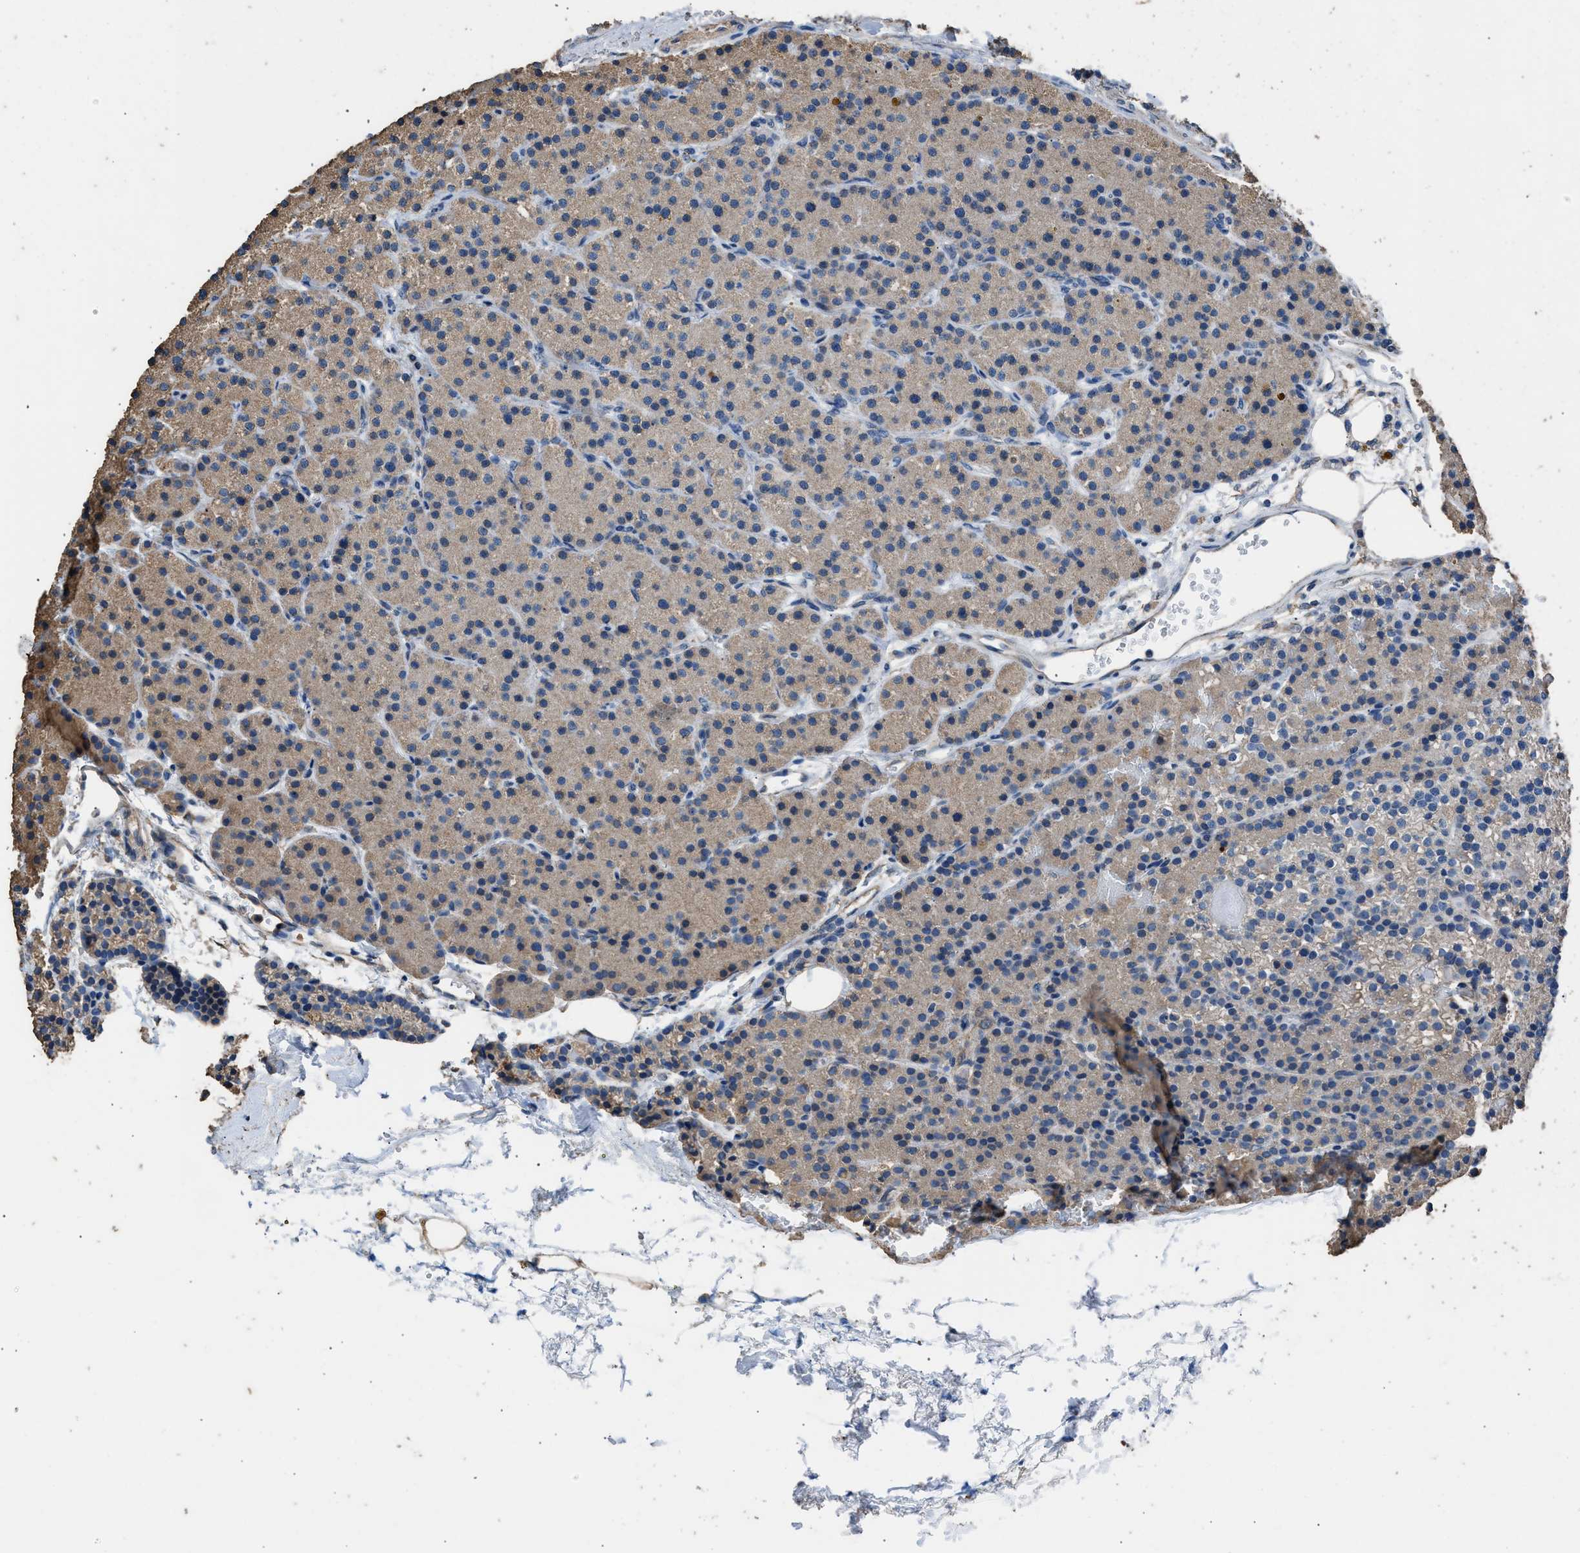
{"staining": {"intensity": "weak", "quantity": "25%-75%", "location": "cytoplasmic/membranous"}, "tissue": "parathyroid gland", "cell_type": "Glandular cells", "image_type": "normal", "snomed": [{"axis": "morphology", "description": "Normal tissue, NOS"}, {"axis": "morphology", "description": "Adenoma, NOS"}, {"axis": "topography", "description": "Parathyroid gland"}], "caption": "Immunohistochemistry staining of unremarkable parathyroid gland, which displays low levels of weak cytoplasmic/membranous staining in about 25%-75% of glandular cells indicating weak cytoplasmic/membranous protein staining. The staining was performed using DAB (brown) for protein detection and nuclei were counterstained in hematoxylin (blue).", "gene": "ITSN1", "patient": {"sex": "male", "age": 75}}